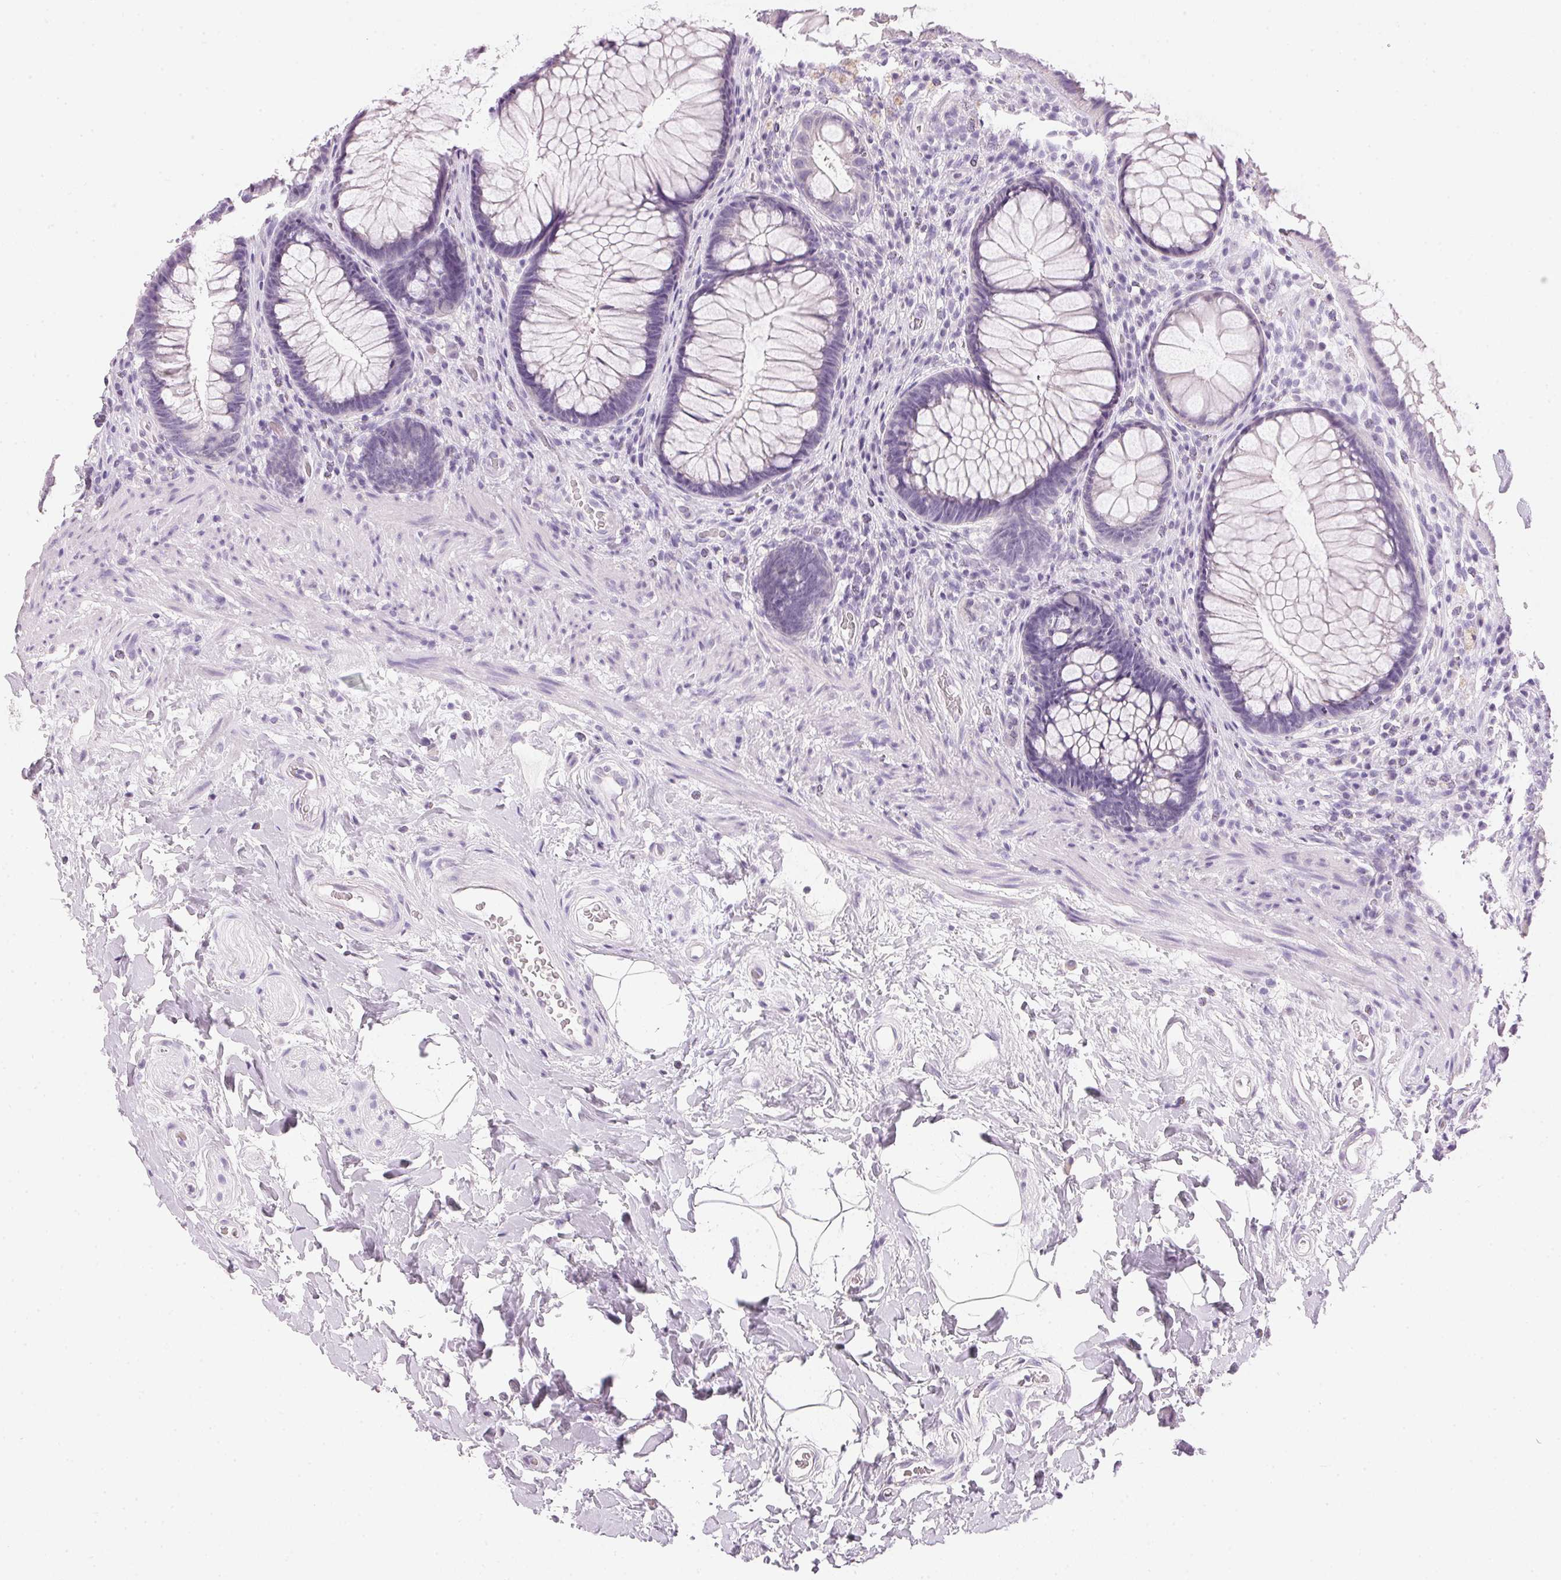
{"staining": {"intensity": "negative", "quantity": "none", "location": "none"}, "tissue": "rectum", "cell_type": "Glandular cells", "image_type": "normal", "snomed": [{"axis": "morphology", "description": "Normal tissue, NOS"}, {"axis": "topography", "description": "Smooth muscle"}, {"axis": "topography", "description": "Rectum"}], "caption": "A photomicrograph of rectum stained for a protein reveals no brown staining in glandular cells.", "gene": "IGFBP1", "patient": {"sex": "male", "age": 53}}